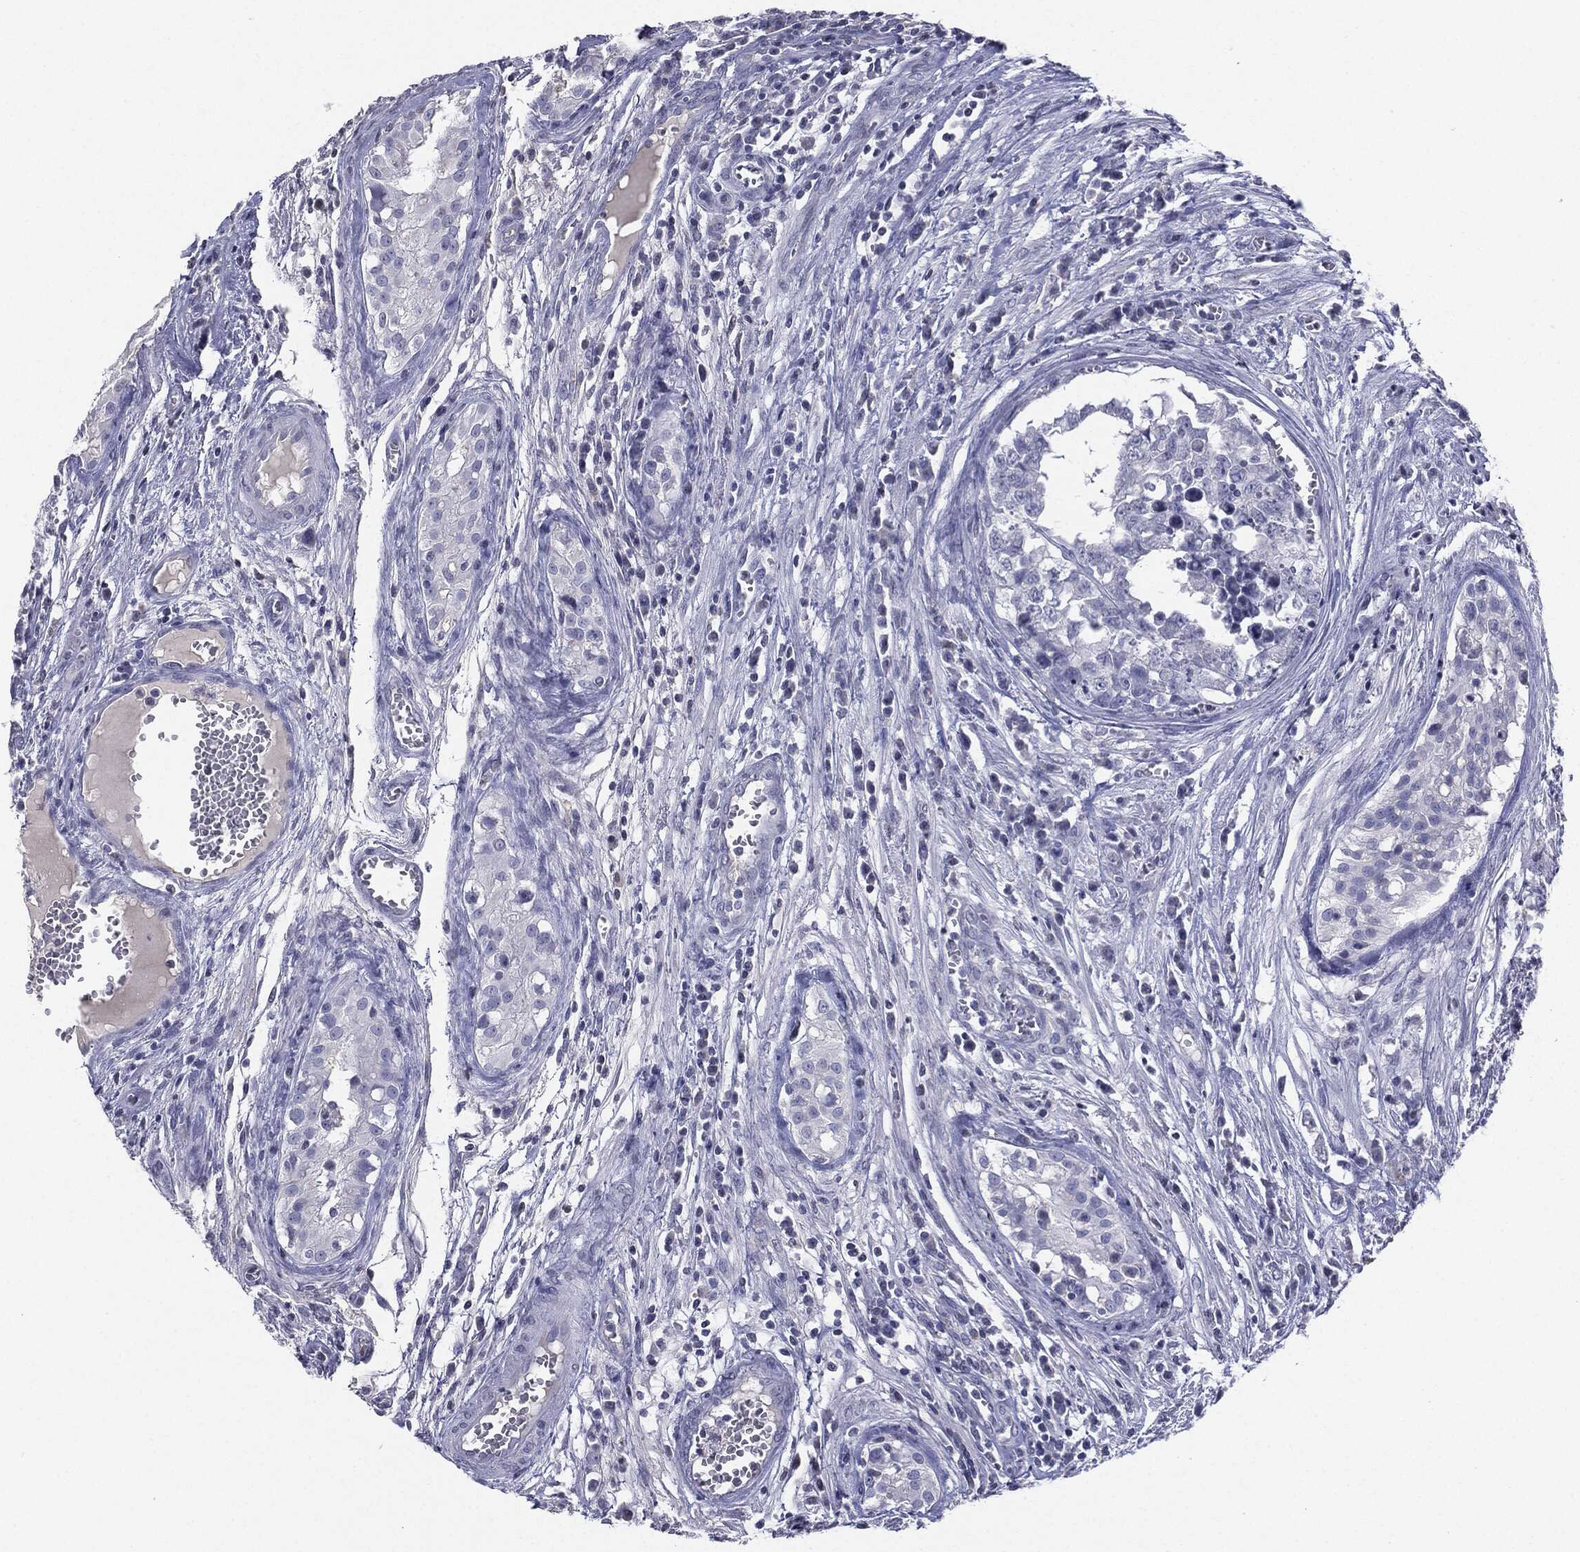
{"staining": {"intensity": "negative", "quantity": "none", "location": "none"}, "tissue": "testis cancer", "cell_type": "Tumor cells", "image_type": "cancer", "snomed": [{"axis": "morphology", "description": "Carcinoma, Embryonal, NOS"}, {"axis": "topography", "description": "Testis"}], "caption": "Immunohistochemistry (IHC) micrograph of neoplastic tissue: testis embryonal carcinoma stained with DAB (3,3'-diaminobenzidine) displays no significant protein expression in tumor cells.", "gene": "SERPINB4", "patient": {"sex": "male", "age": 23}}